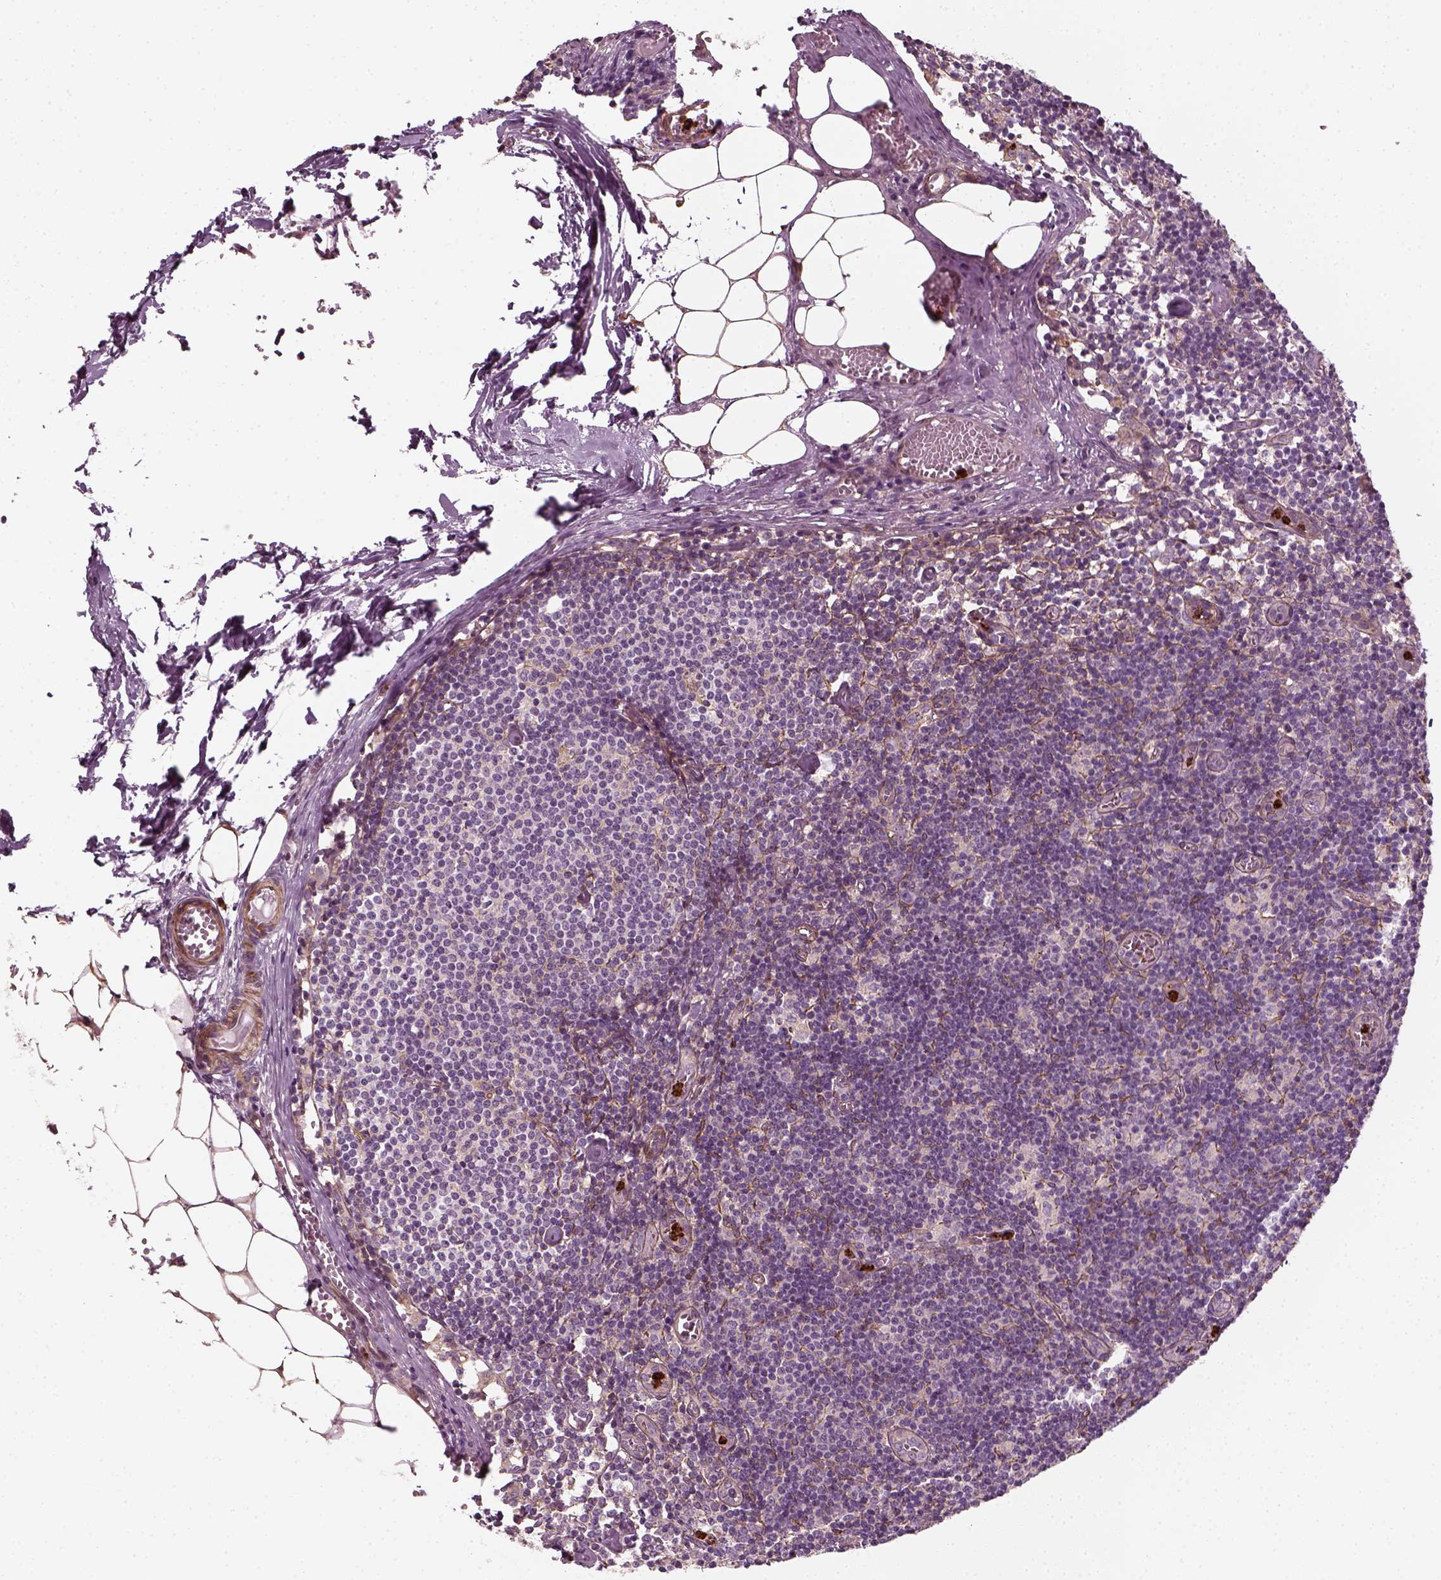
{"staining": {"intensity": "negative", "quantity": "none", "location": "none"}, "tissue": "lymph node", "cell_type": "Germinal center cells", "image_type": "normal", "snomed": [{"axis": "morphology", "description": "Normal tissue, NOS"}, {"axis": "topography", "description": "Lymph node"}], "caption": "Immunohistochemistry of unremarkable lymph node shows no positivity in germinal center cells.", "gene": "NPTN", "patient": {"sex": "female", "age": 52}}